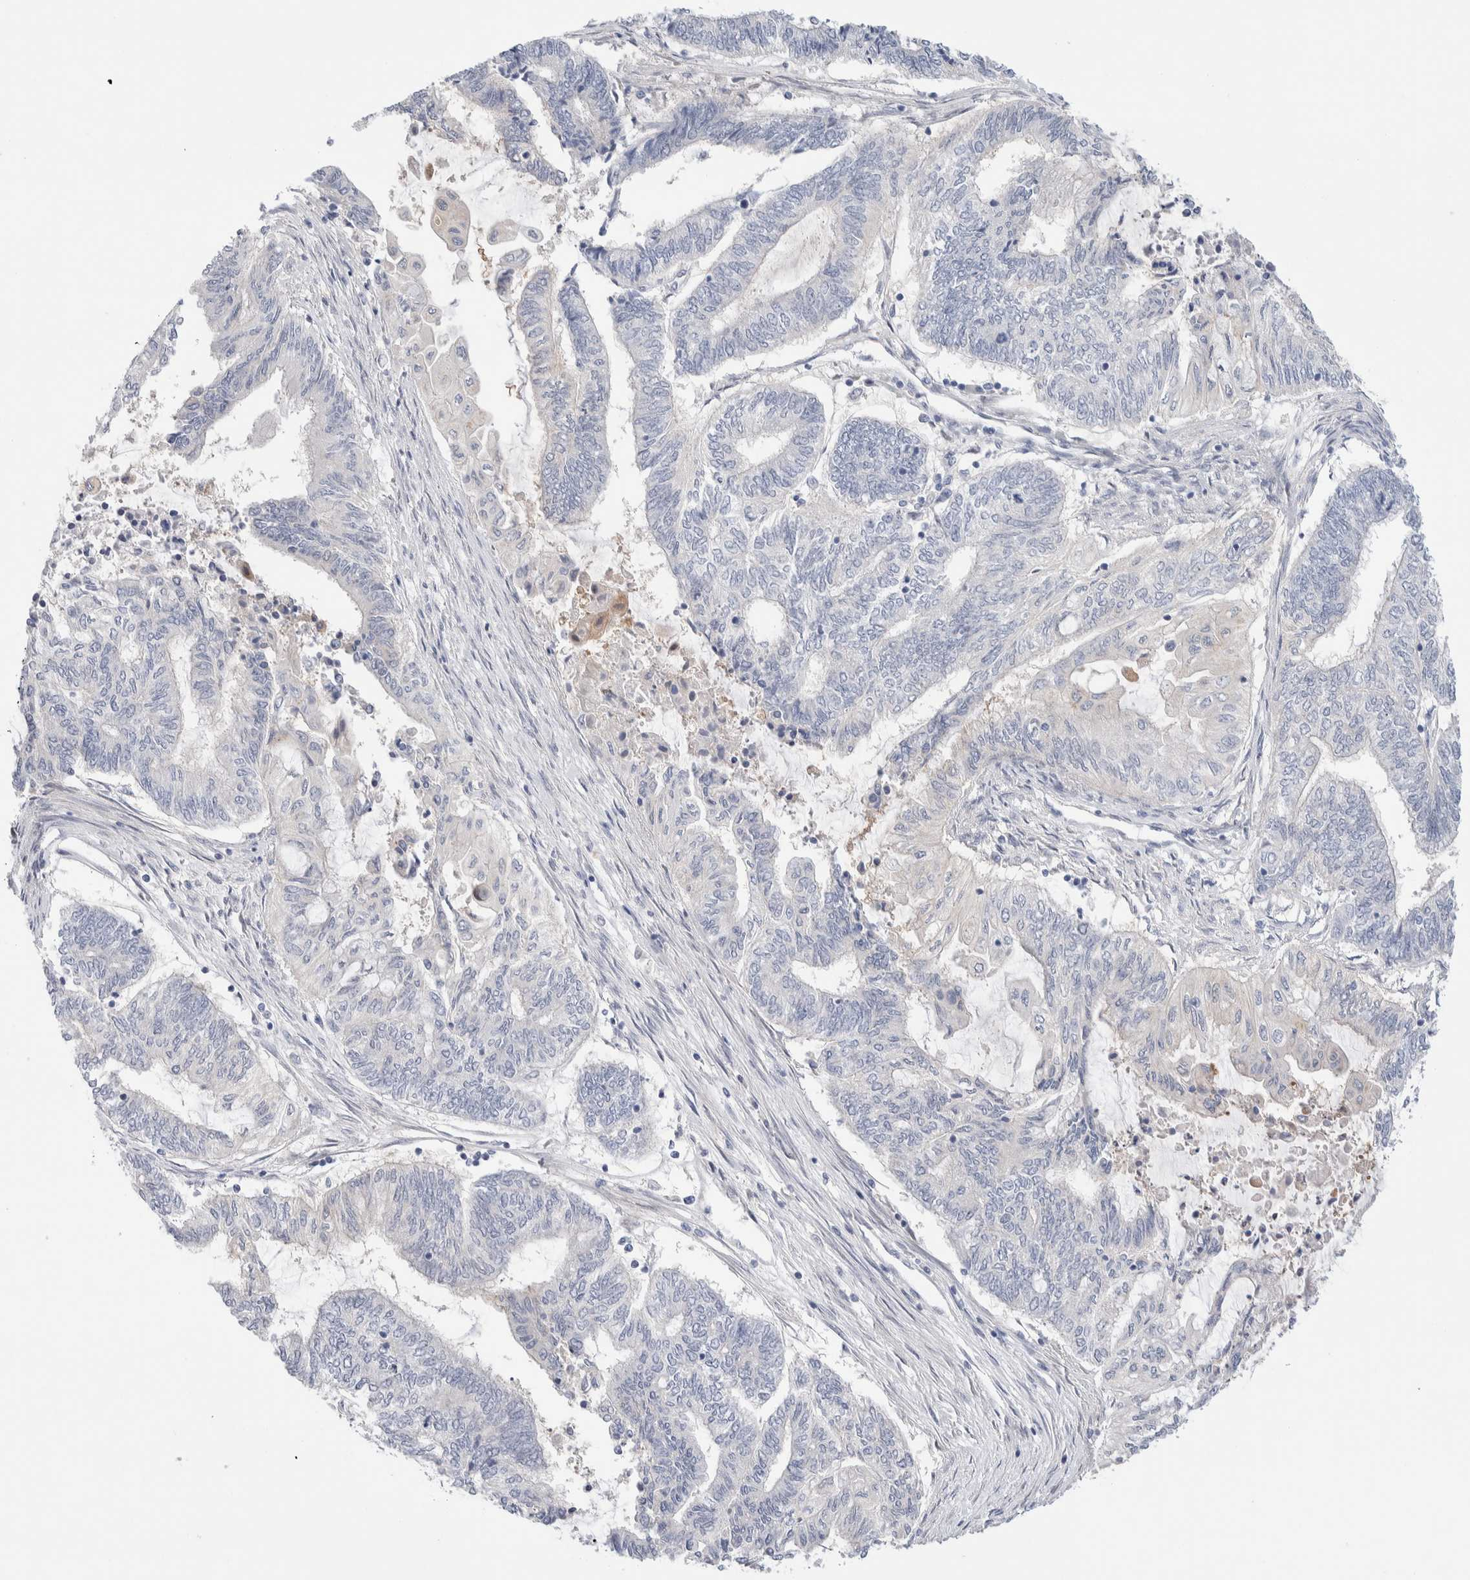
{"staining": {"intensity": "negative", "quantity": "none", "location": "none"}, "tissue": "endometrial cancer", "cell_type": "Tumor cells", "image_type": "cancer", "snomed": [{"axis": "morphology", "description": "Adenocarcinoma, NOS"}, {"axis": "topography", "description": "Uterus"}, {"axis": "topography", "description": "Endometrium"}], "caption": "Immunohistochemistry (IHC) photomicrograph of endometrial cancer (adenocarcinoma) stained for a protein (brown), which displays no staining in tumor cells.", "gene": "DNAJB6", "patient": {"sex": "female", "age": 70}}